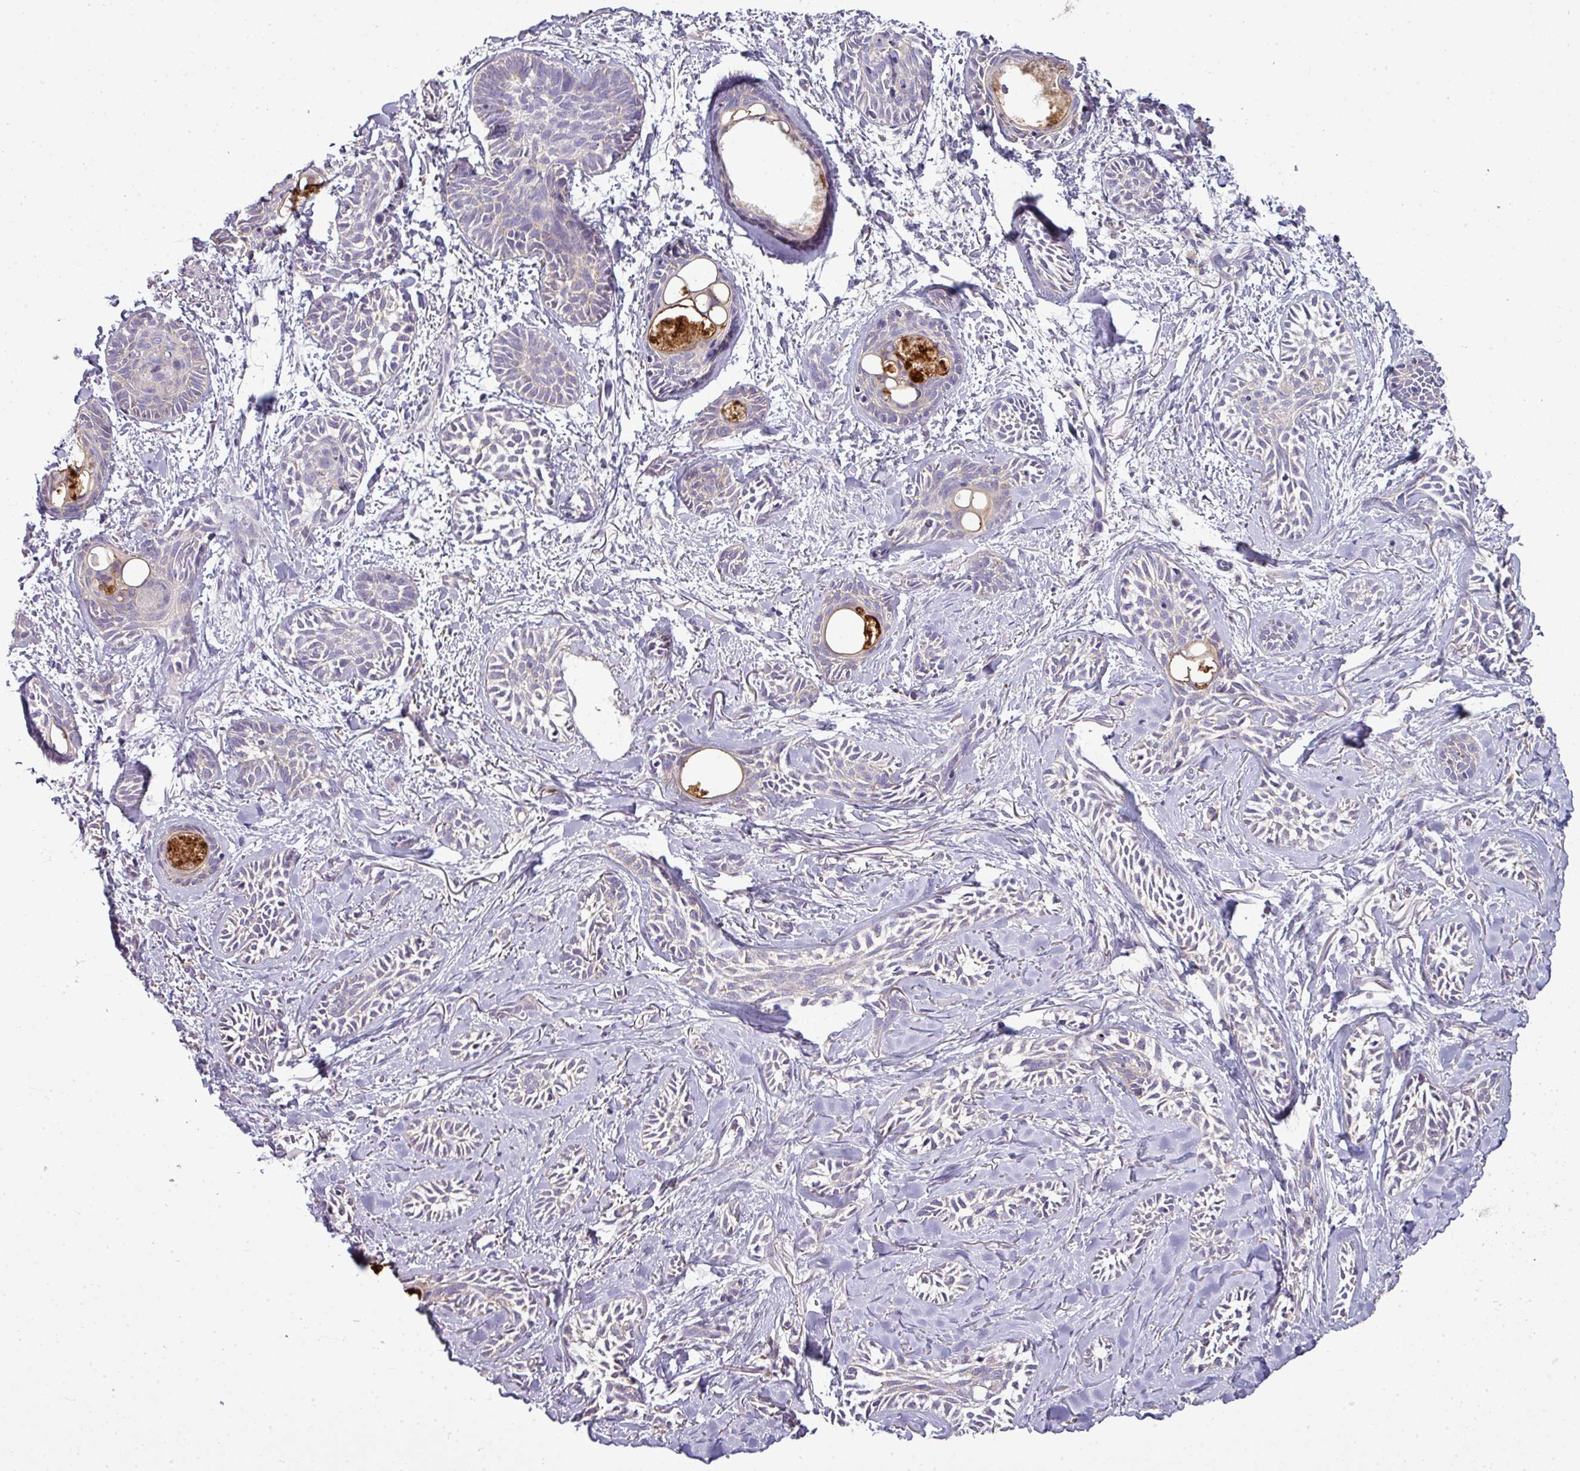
{"staining": {"intensity": "negative", "quantity": "none", "location": "none"}, "tissue": "skin cancer", "cell_type": "Tumor cells", "image_type": "cancer", "snomed": [{"axis": "morphology", "description": "Basal cell carcinoma"}, {"axis": "topography", "description": "Skin"}], "caption": "This is an immunohistochemistry (IHC) image of human skin basal cell carcinoma. There is no positivity in tumor cells.", "gene": "STAT5A", "patient": {"sex": "female", "age": 59}}